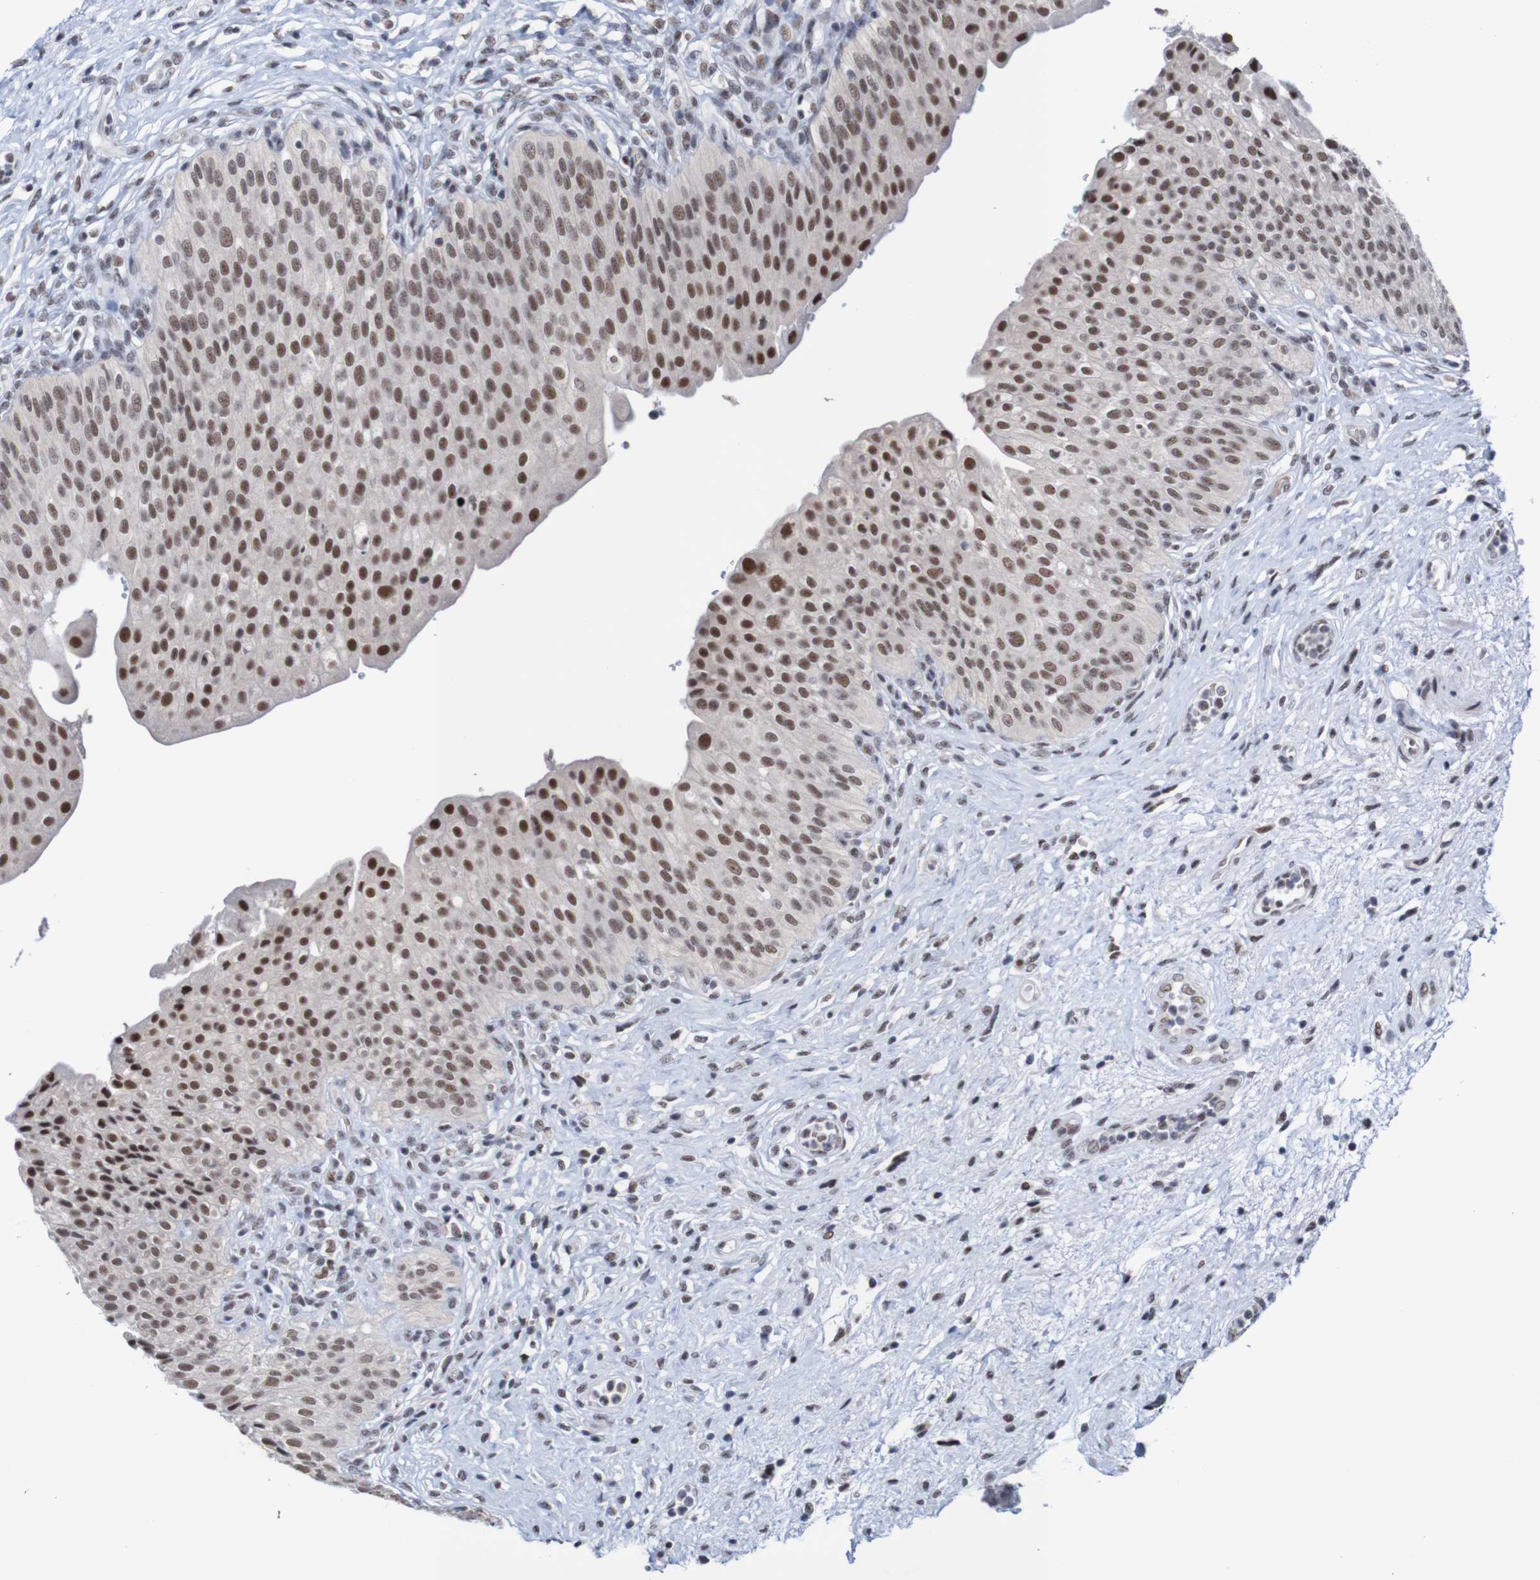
{"staining": {"intensity": "strong", "quantity": ">75%", "location": "nuclear"}, "tissue": "urinary bladder", "cell_type": "Urothelial cells", "image_type": "normal", "snomed": [{"axis": "morphology", "description": "Normal tissue, NOS"}, {"axis": "topography", "description": "Urinary bladder"}], "caption": "This micrograph exhibits normal urinary bladder stained with IHC to label a protein in brown. The nuclear of urothelial cells show strong positivity for the protein. Nuclei are counter-stained blue.", "gene": "CDC5L", "patient": {"sex": "male", "age": 46}}